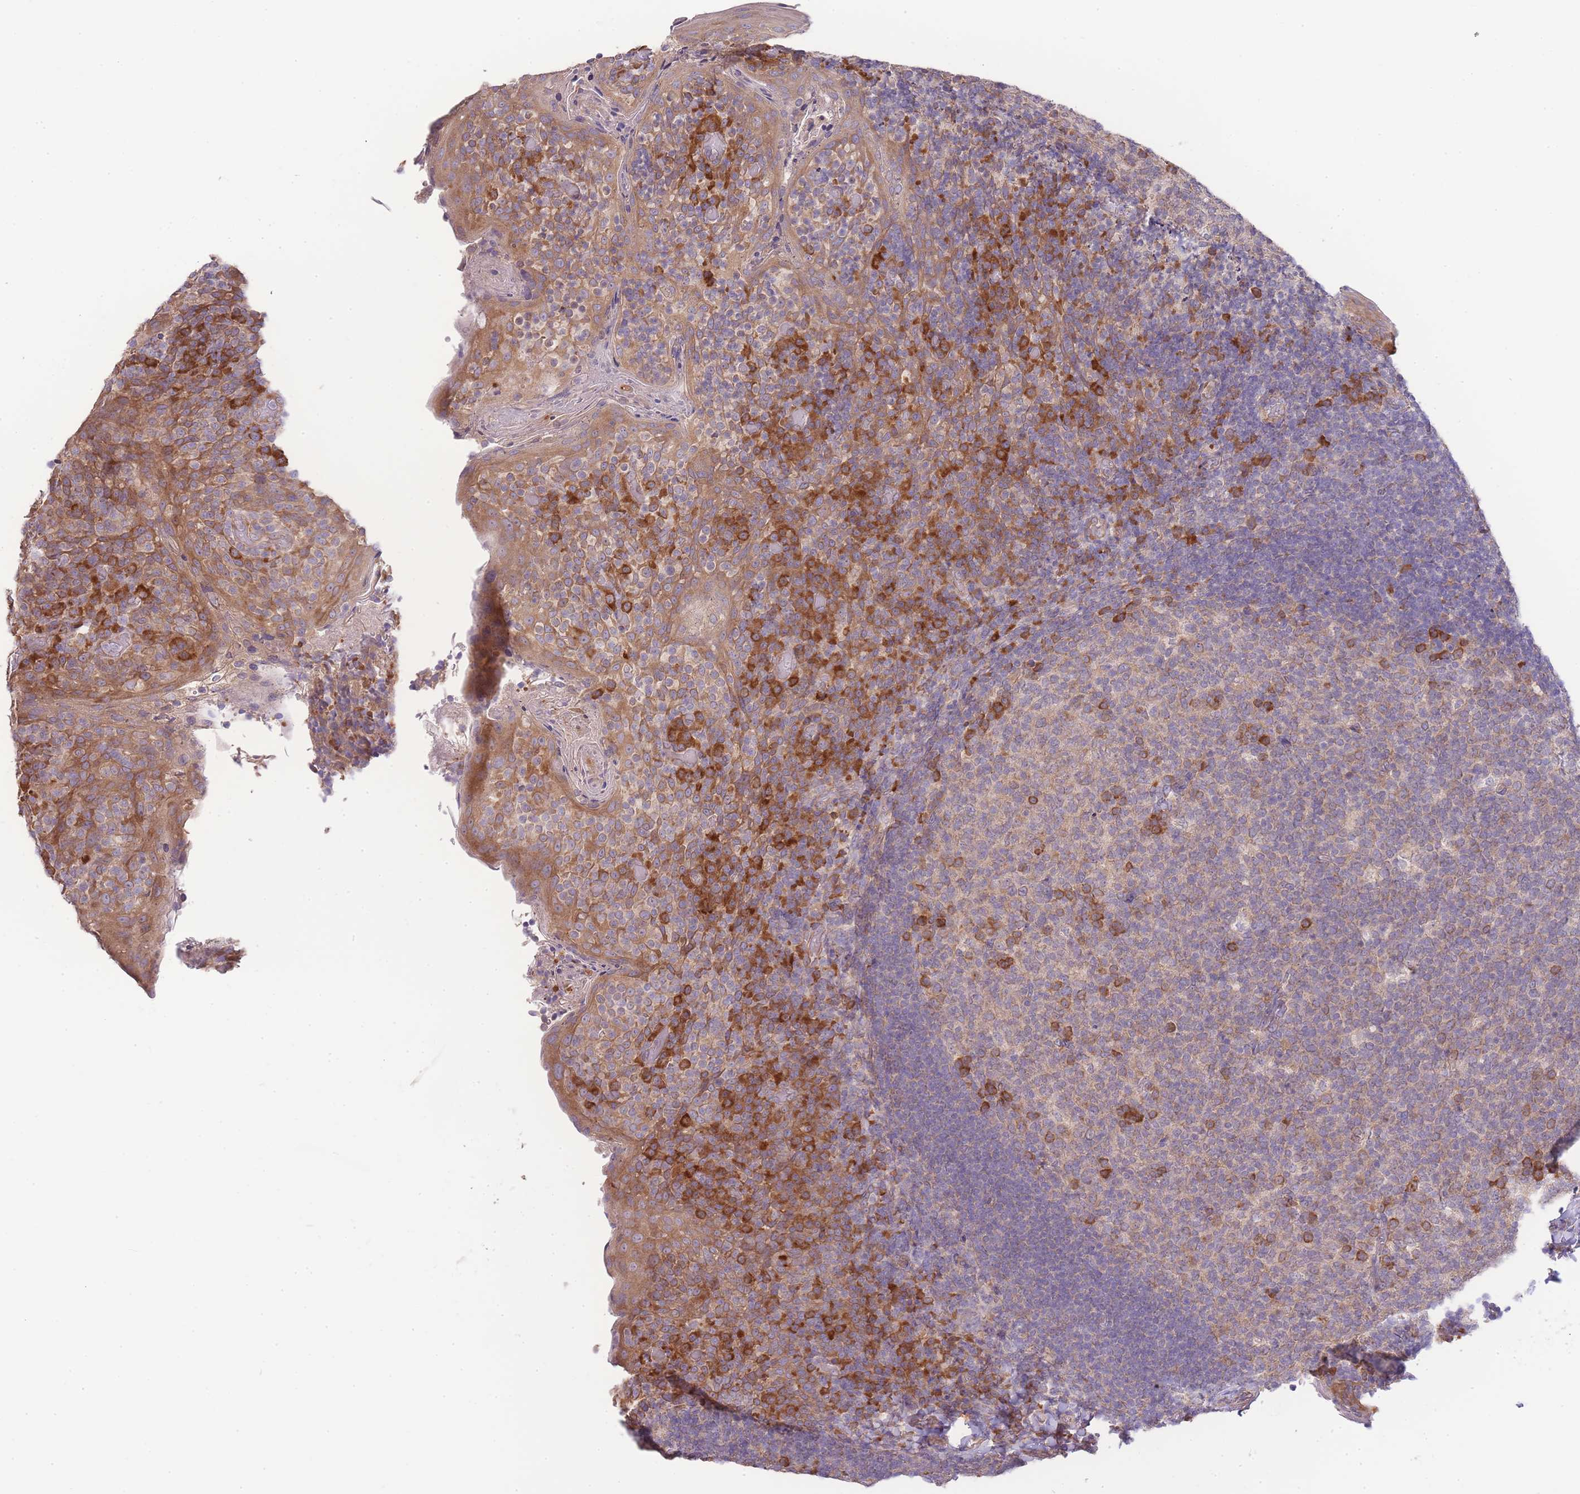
{"staining": {"intensity": "strong", "quantity": "<25%", "location": "cytoplasmic/membranous"}, "tissue": "tonsil", "cell_type": "Germinal center cells", "image_type": "normal", "snomed": [{"axis": "morphology", "description": "Normal tissue, NOS"}, {"axis": "topography", "description": "Tonsil"}], "caption": "A medium amount of strong cytoplasmic/membranous expression is identified in about <25% of germinal center cells in benign tonsil. (Brightfield microscopy of DAB IHC at high magnification).", "gene": "BEX1", "patient": {"sex": "female", "age": 10}}